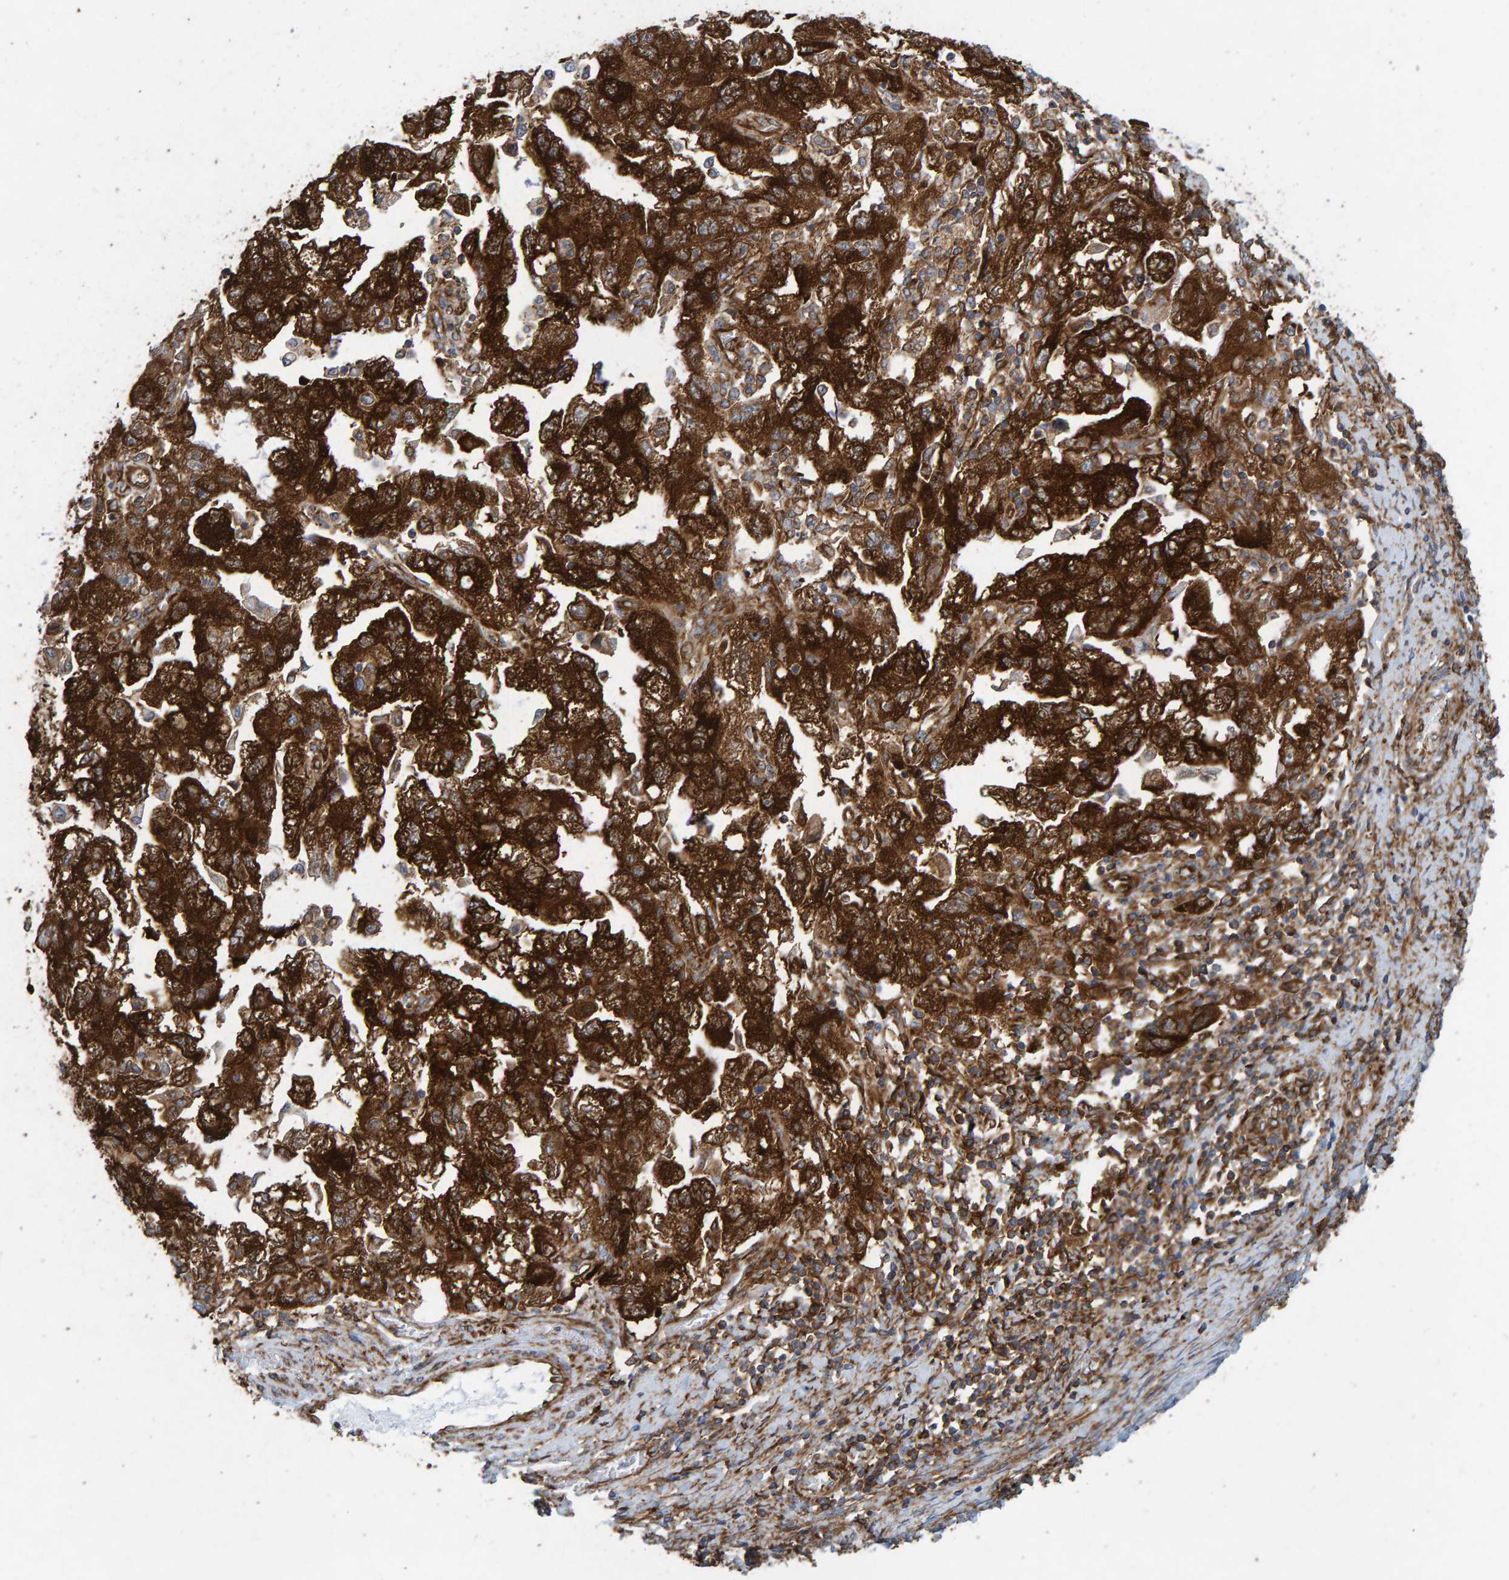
{"staining": {"intensity": "strong", "quantity": ">75%", "location": "cytoplasmic/membranous"}, "tissue": "ovarian cancer", "cell_type": "Tumor cells", "image_type": "cancer", "snomed": [{"axis": "morphology", "description": "Carcinoma, NOS"}, {"axis": "morphology", "description": "Cystadenocarcinoma, serous, NOS"}, {"axis": "topography", "description": "Ovary"}], "caption": "DAB (3,3'-diaminobenzidine) immunohistochemical staining of human ovarian cancer (carcinoma) exhibits strong cytoplasmic/membranous protein positivity in about >75% of tumor cells.", "gene": "MVP", "patient": {"sex": "female", "age": 69}}